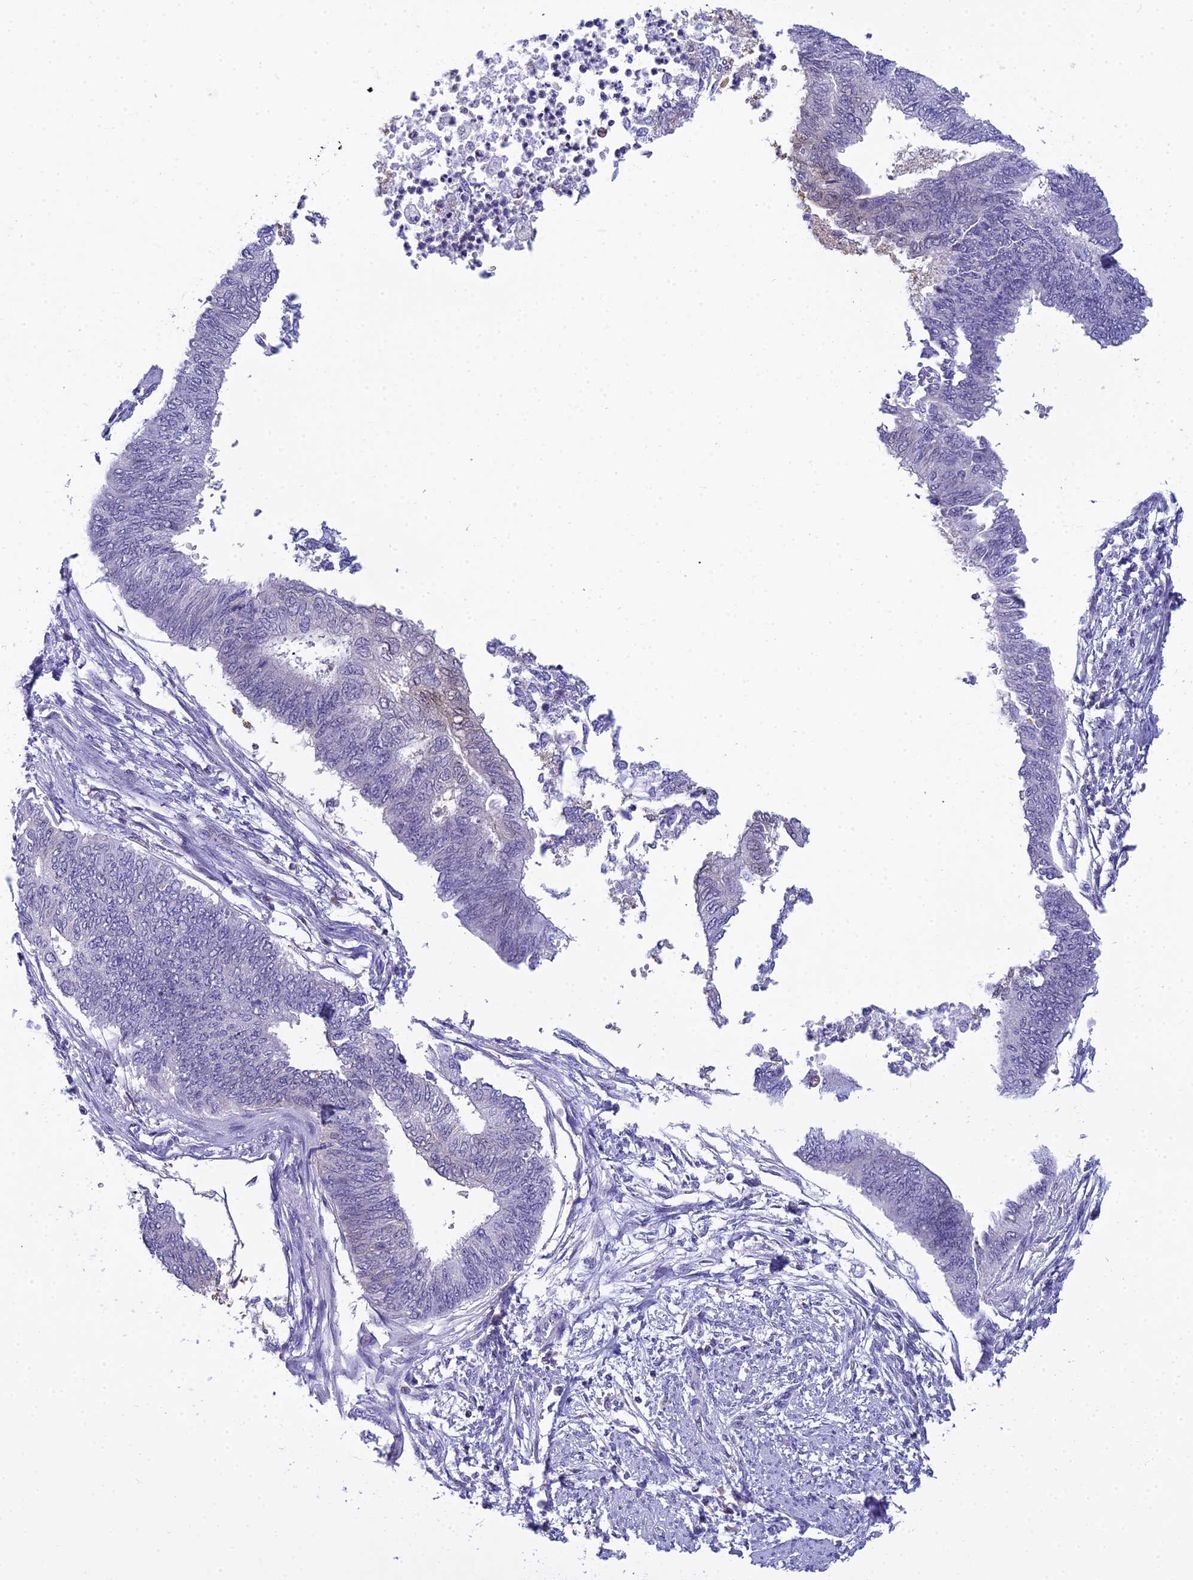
{"staining": {"intensity": "negative", "quantity": "none", "location": "none"}, "tissue": "endometrial cancer", "cell_type": "Tumor cells", "image_type": "cancer", "snomed": [{"axis": "morphology", "description": "Adenocarcinoma, NOS"}, {"axis": "topography", "description": "Endometrium"}], "caption": "Histopathology image shows no protein positivity in tumor cells of endometrial cancer tissue. (DAB immunohistochemistry visualized using brightfield microscopy, high magnification).", "gene": "ZMIZ1", "patient": {"sex": "female", "age": 68}}